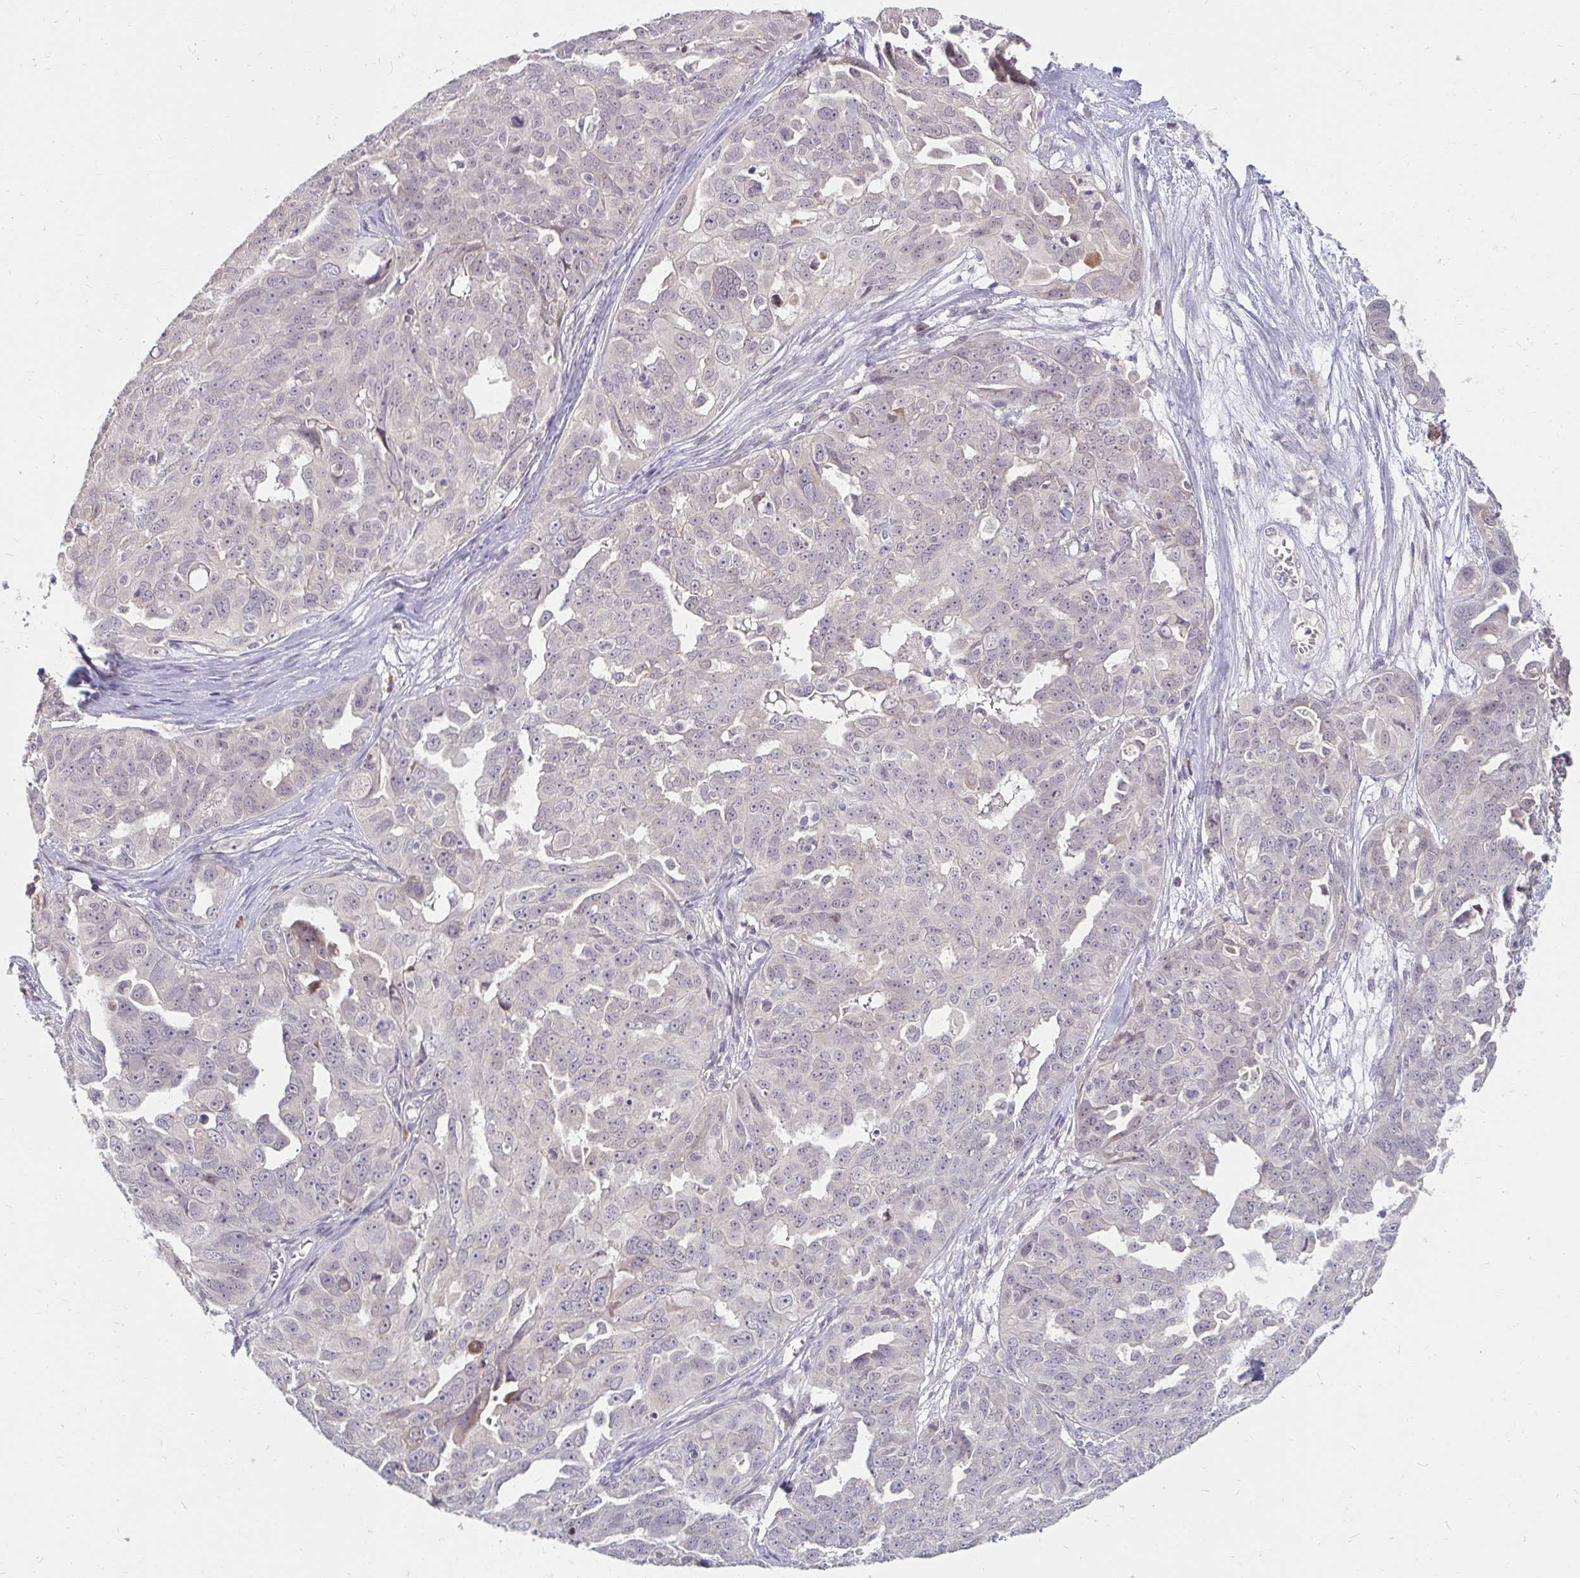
{"staining": {"intensity": "negative", "quantity": "none", "location": "none"}, "tissue": "ovarian cancer", "cell_type": "Tumor cells", "image_type": "cancer", "snomed": [{"axis": "morphology", "description": "Carcinoma, endometroid"}, {"axis": "topography", "description": "Ovary"}], "caption": "Immunohistochemistry micrograph of neoplastic tissue: ovarian endometroid carcinoma stained with DAB exhibits no significant protein staining in tumor cells.", "gene": "DDN", "patient": {"sex": "female", "age": 70}}